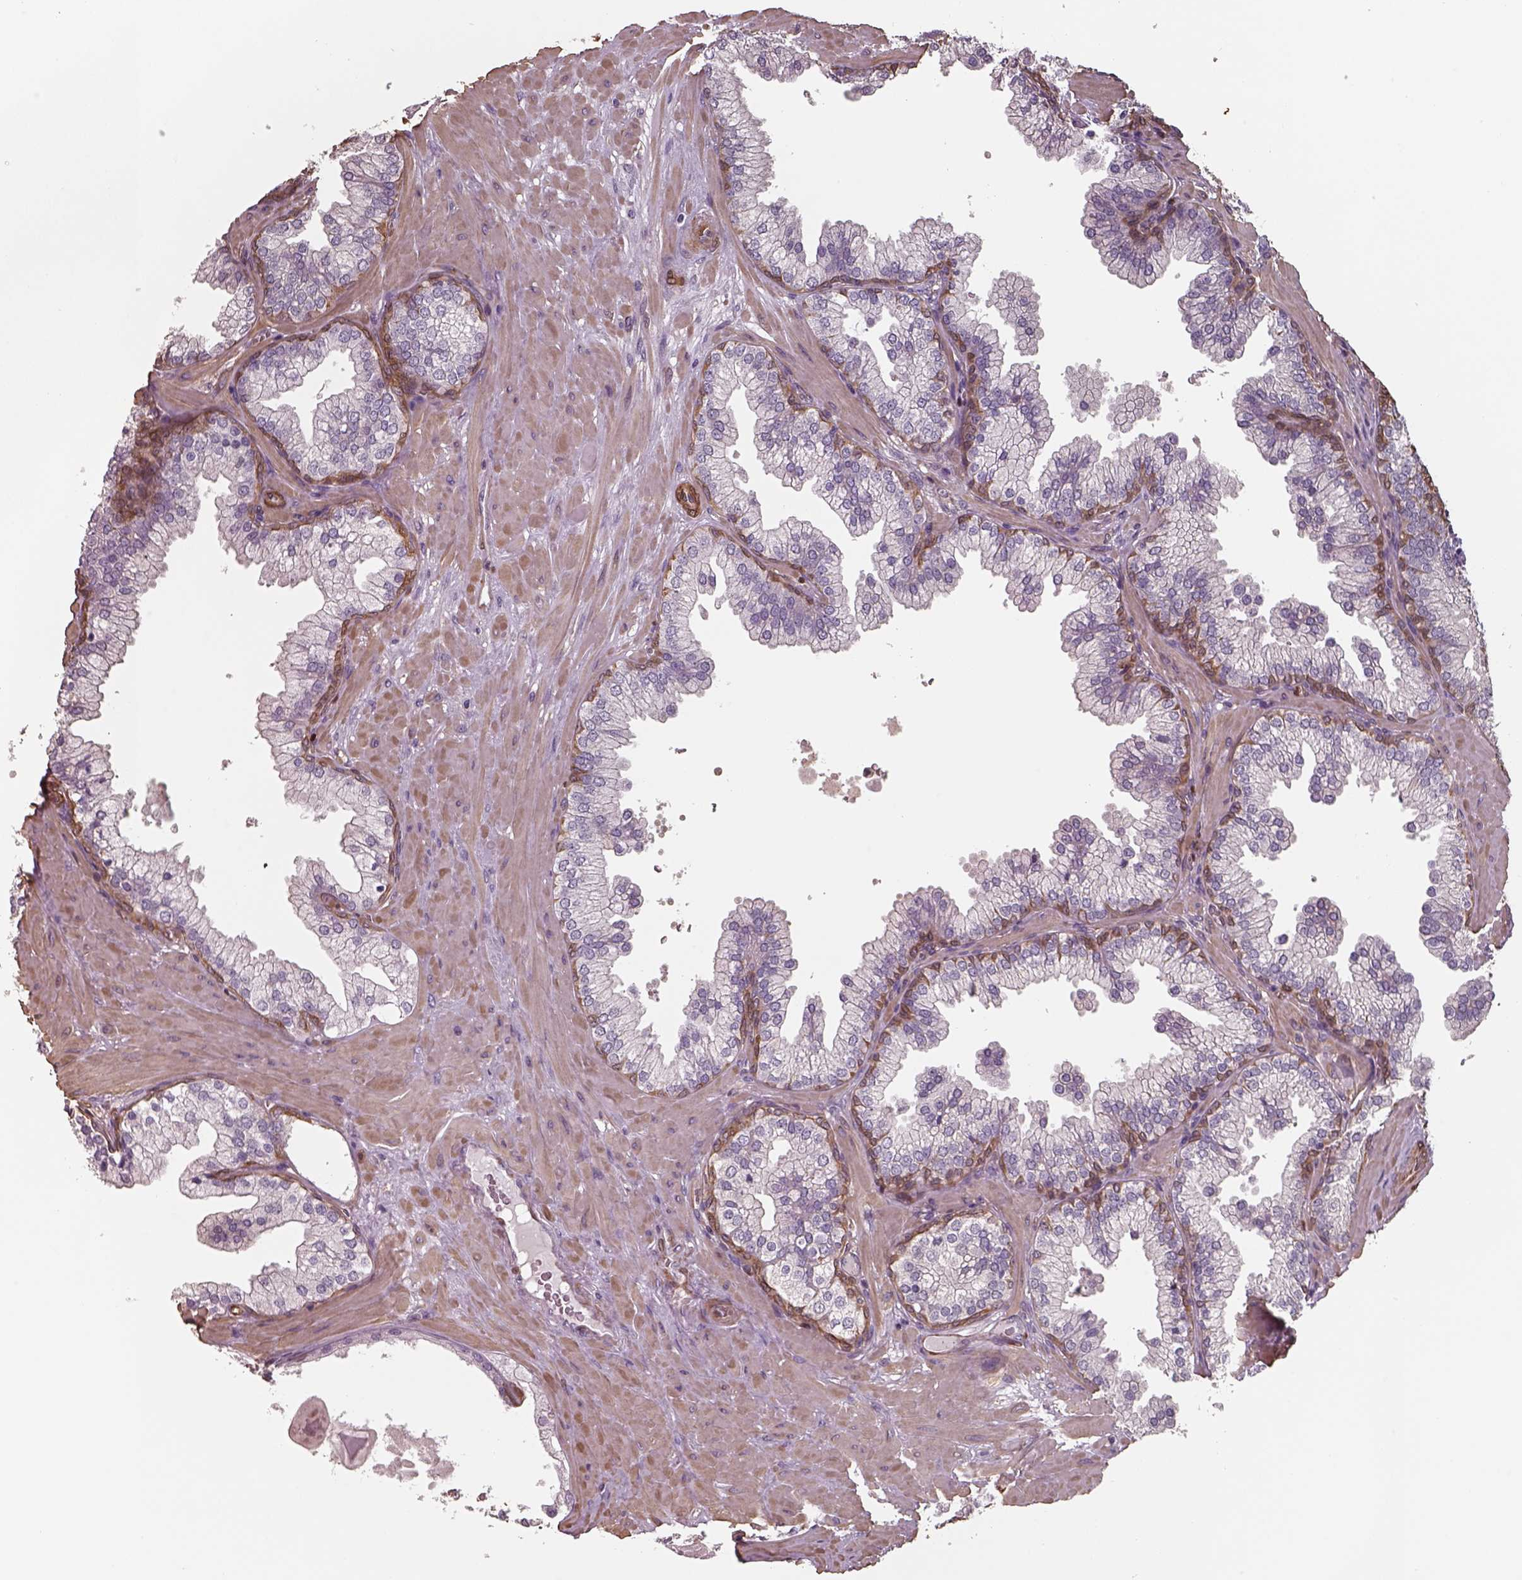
{"staining": {"intensity": "moderate", "quantity": "25%-75%", "location": "cytoplasmic/membranous"}, "tissue": "prostate", "cell_type": "Glandular cells", "image_type": "normal", "snomed": [{"axis": "morphology", "description": "Normal tissue, NOS"}, {"axis": "topography", "description": "Prostate"}, {"axis": "topography", "description": "Peripheral nerve tissue"}], "caption": "This image reveals IHC staining of unremarkable prostate, with medium moderate cytoplasmic/membranous staining in approximately 25%-75% of glandular cells.", "gene": "ISYNA1", "patient": {"sex": "male", "age": 61}}